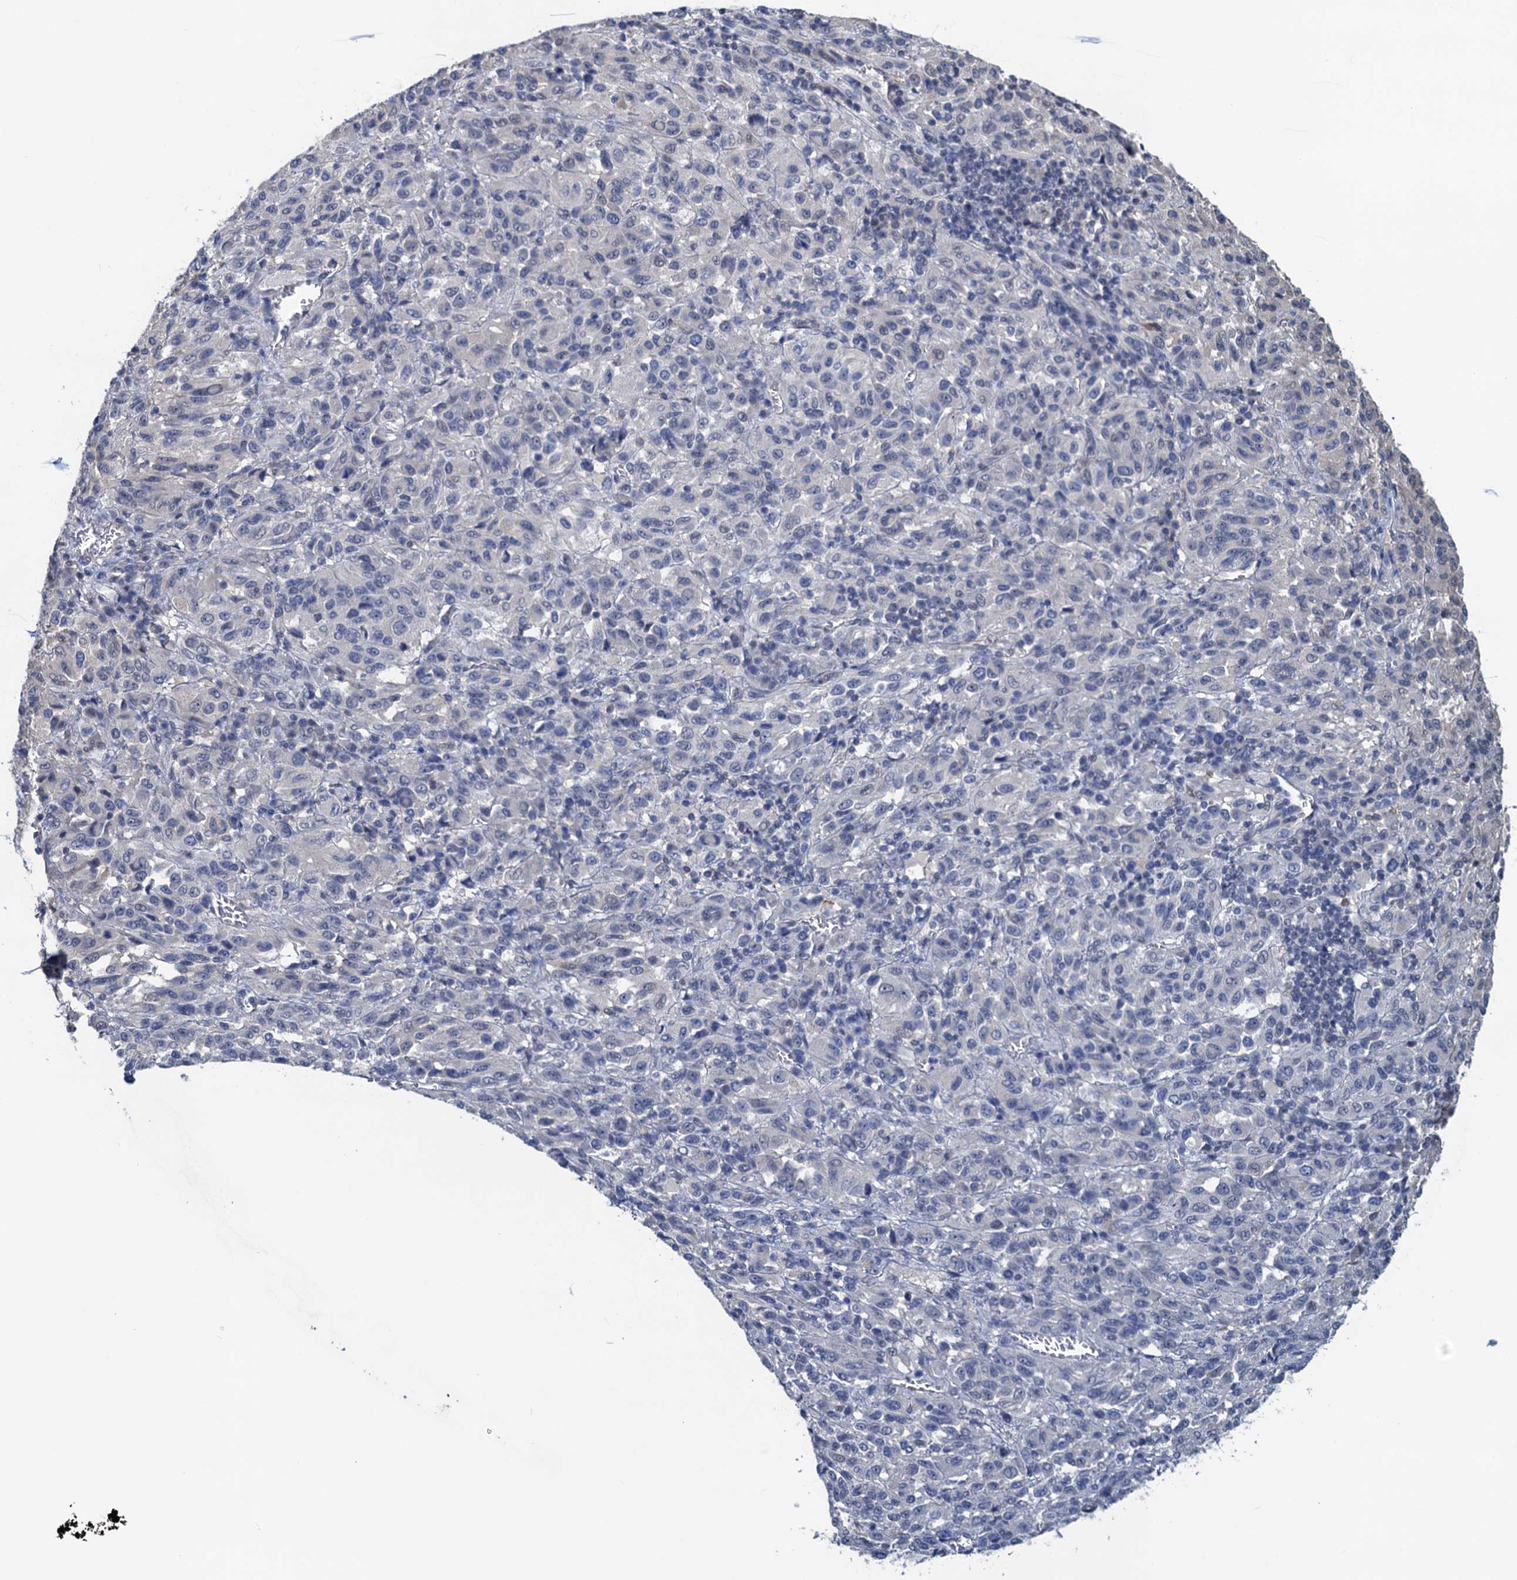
{"staining": {"intensity": "negative", "quantity": "none", "location": "none"}, "tissue": "melanoma", "cell_type": "Tumor cells", "image_type": "cancer", "snomed": [{"axis": "morphology", "description": "Malignant melanoma, Metastatic site"}, {"axis": "topography", "description": "Lung"}], "caption": "An immunohistochemistry histopathology image of melanoma is shown. There is no staining in tumor cells of melanoma.", "gene": "RTKN2", "patient": {"sex": "male", "age": 64}}